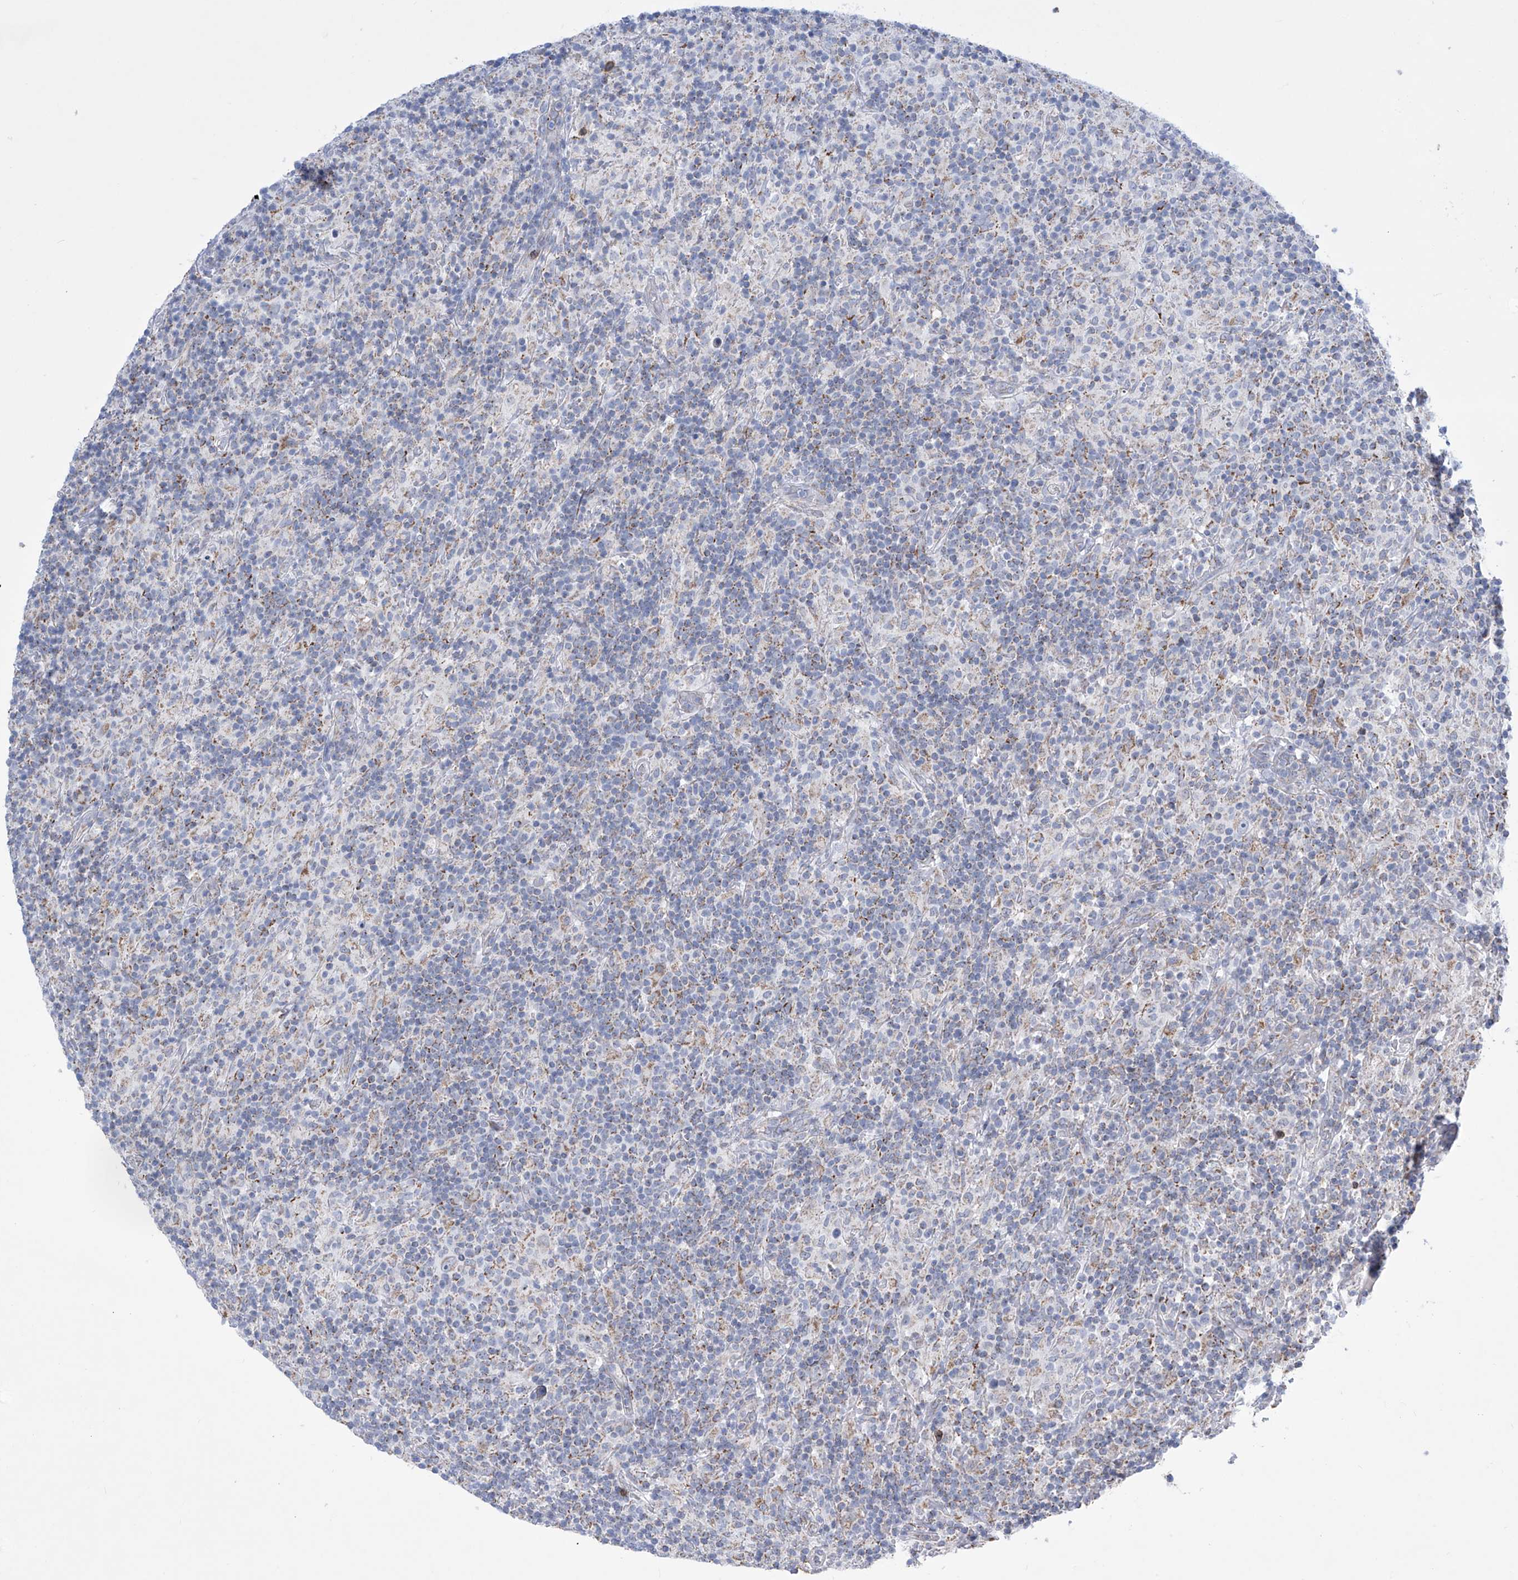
{"staining": {"intensity": "negative", "quantity": "none", "location": "none"}, "tissue": "lymphoma", "cell_type": "Tumor cells", "image_type": "cancer", "snomed": [{"axis": "morphology", "description": "Hodgkin's disease, NOS"}, {"axis": "topography", "description": "Lymph node"}], "caption": "High power microscopy image of an immunohistochemistry (IHC) image of lymphoma, revealing no significant positivity in tumor cells.", "gene": "ALDH6A1", "patient": {"sex": "male", "age": 70}}